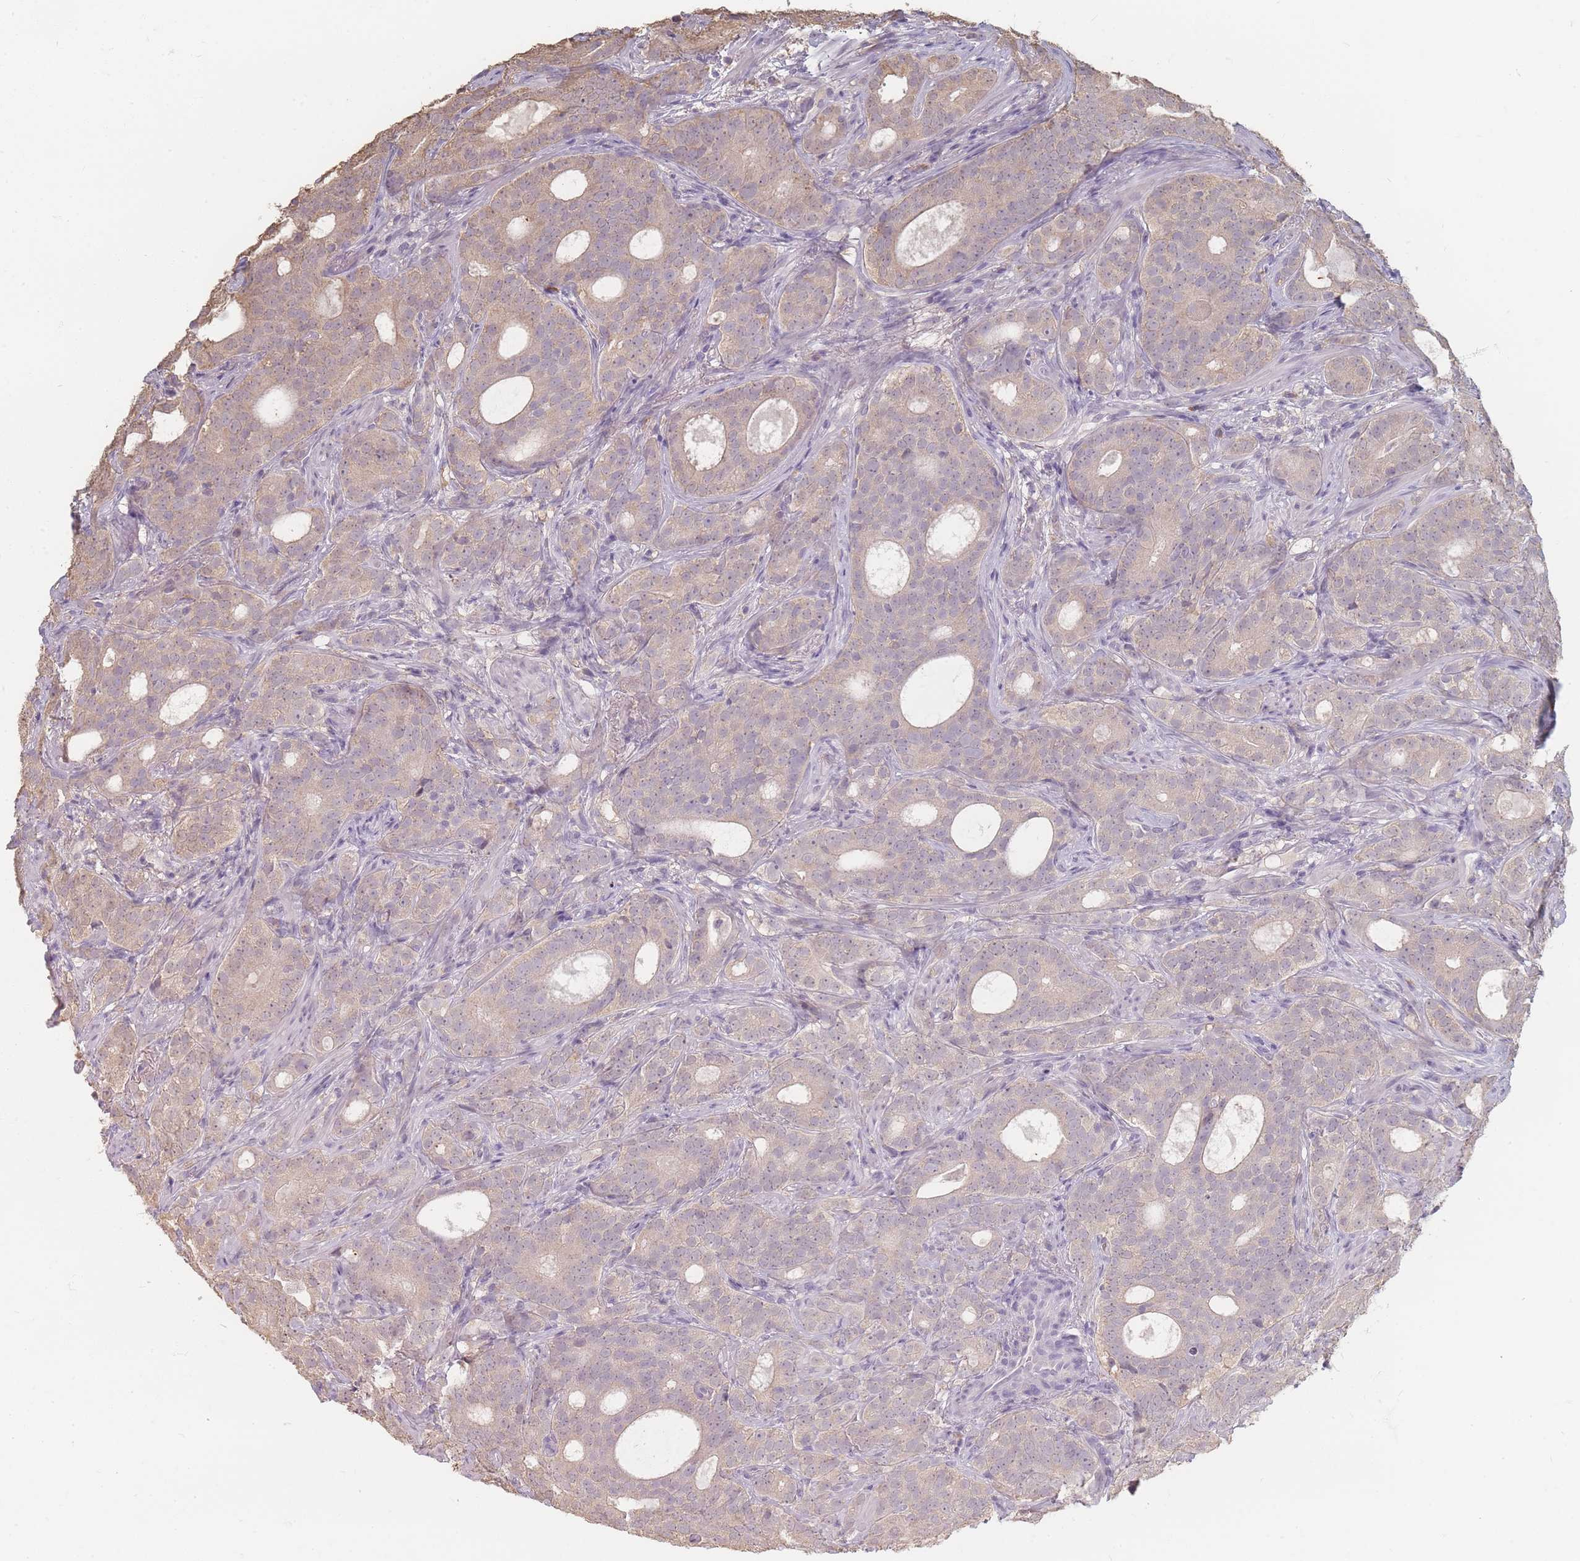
{"staining": {"intensity": "weak", "quantity": "<25%", "location": "cytoplasmic/membranous"}, "tissue": "prostate cancer", "cell_type": "Tumor cells", "image_type": "cancer", "snomed": [{"axis": "morphology", "description": "Adenocarcinoma, High grade"}, {"axis": "topography", "description": "Prostate"}], "caption": "A histopathology image of high-grade adenocarcinoma (prostate) stained for a protein shows no brown staining in tumor cells.", "gene": "RFTN1", "patient": {"sex": "male", "age": 64}}